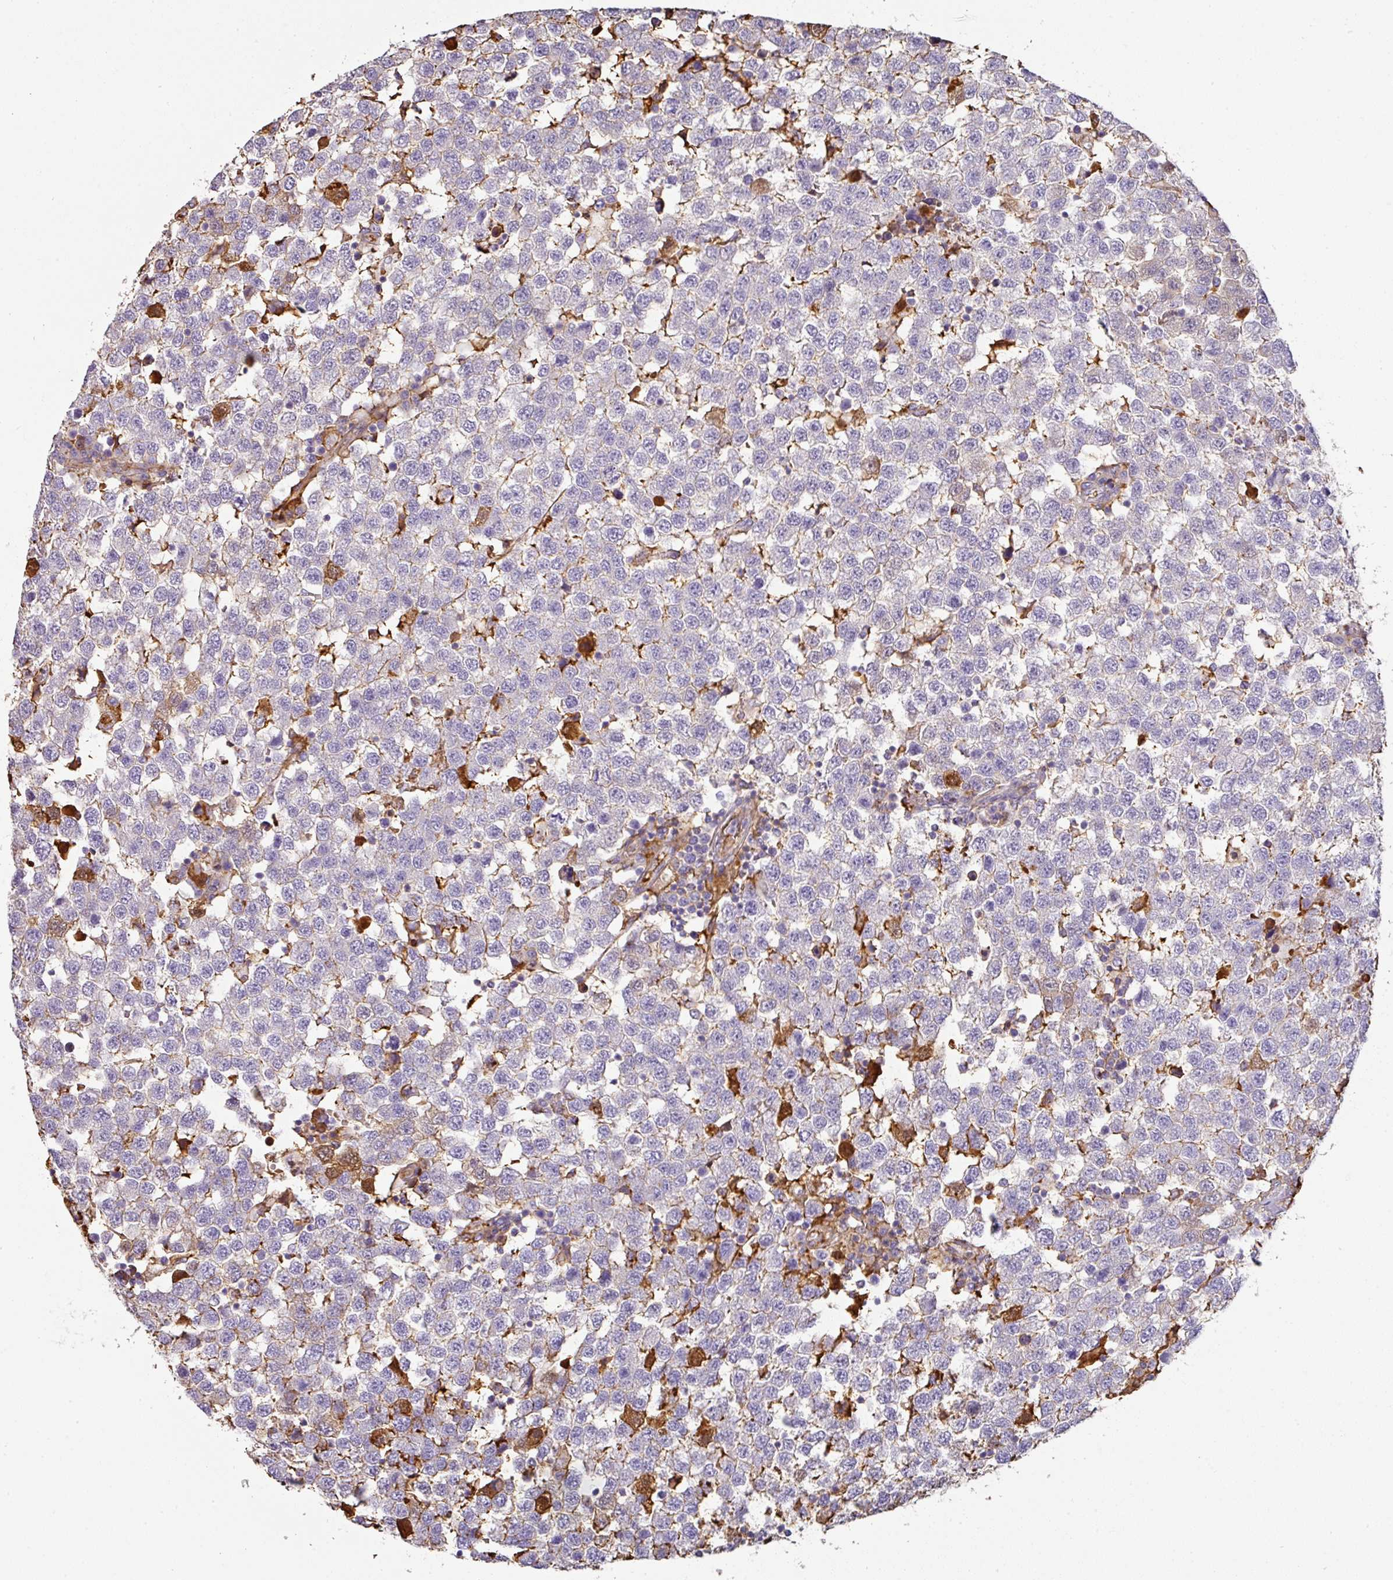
{"staining": {"intensity": "negative", "quantity": "none", "location": "none"}, "tissue": "testis cancer", "cell_type": "Tumor cells", "image_type": "cancer", "snomed": [{"axis": "morphology", "description": "Seminoma, NOS"}, {"axis": "topography", "description": "Testis"}], "caption": "Immunohistochemistry (IHC) micrograph of neoplastic tissue: human testis seminoma stained with DAB shows no significant protein staining in tumor cells. (Stains: DAB (3,3'-diaminobenzidine) IHC with hematoxylin counter stain, Microscopy: brightfield microscopy at high magnification).", "gene": "CCZ1", "patient": {"sex": "male", "age": 34}}